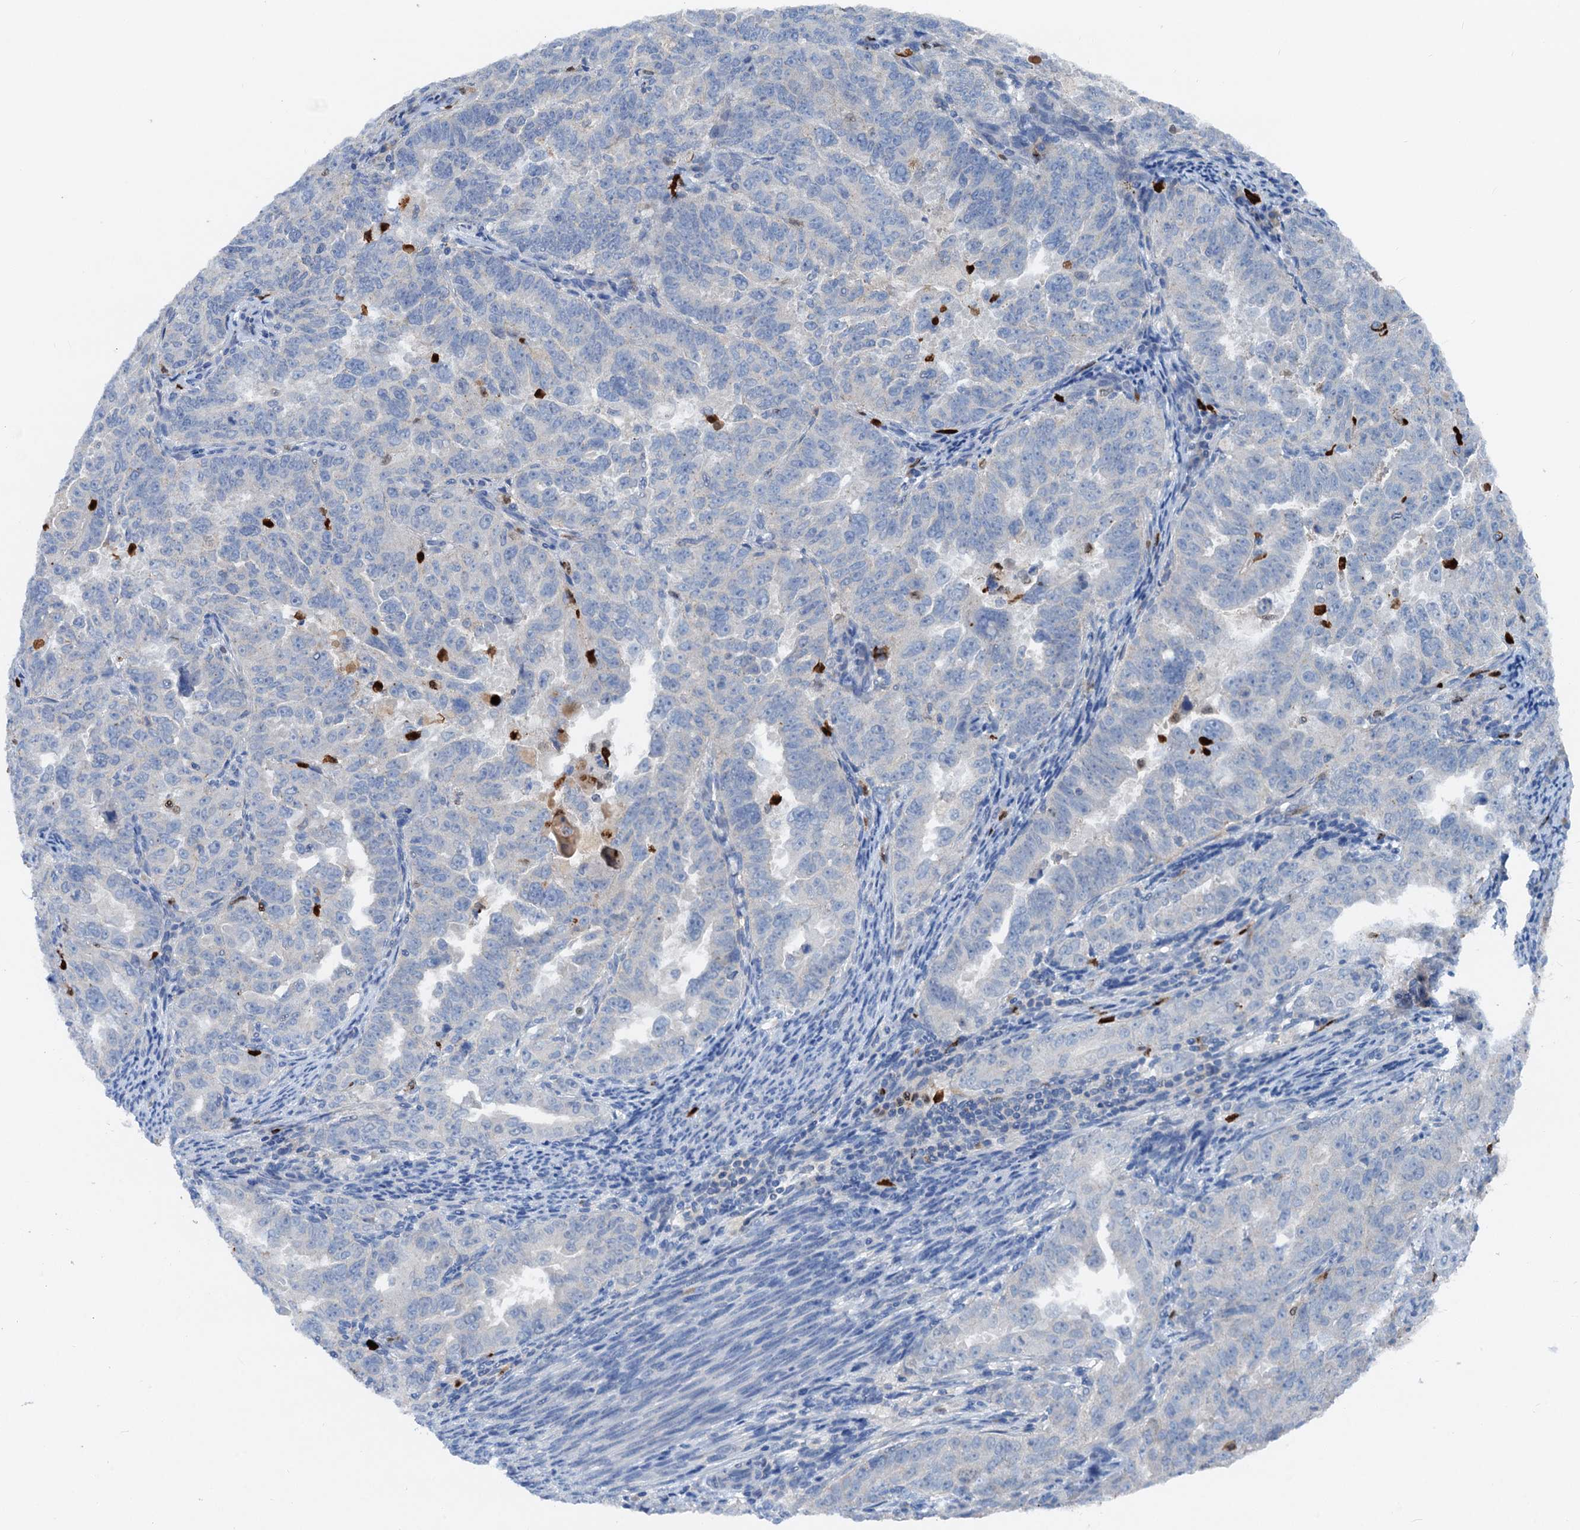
{"staining": {"intensity": "negative", "quantity": "none", "location": "none"}, "tissue": "endometrial cancer", "cell_type": "Tumor cells", "image_type": "cancer", "snomed": [{"axis": "morphology", "description": "Adenocarcinoma, NOS"}, {"axis": "topography", "description": "Endometrium"}], "caption": "Immunohistochemistry (IHC) image of human adenocarcinoma (endometrial) stained for a protein (brown), which shows no staining in tumor cells.", "gene": "OTOA", "patient": {"sex": "female", "age": 65}}